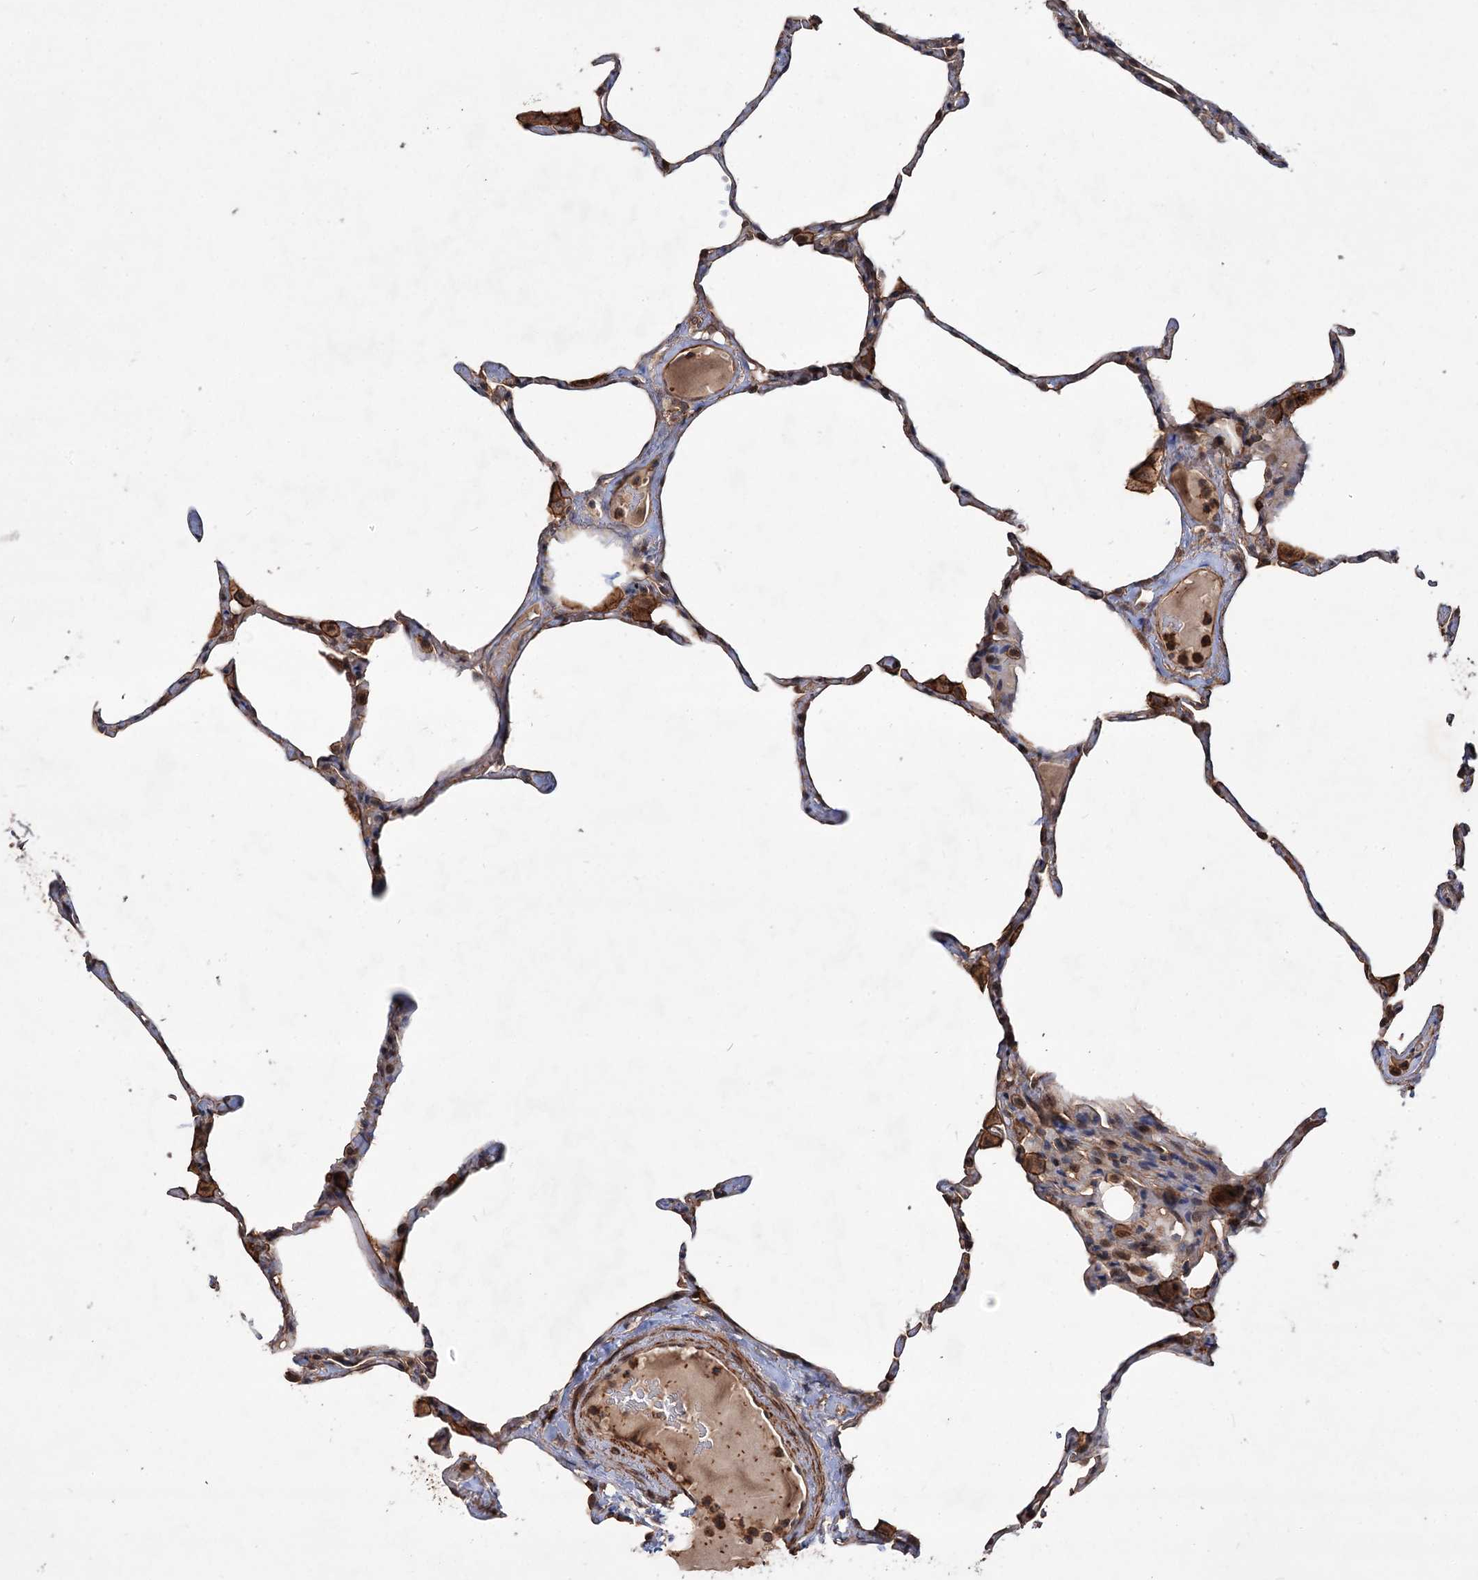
{"staining": {"intensity": "moderate", "quantity": ">75%", "location": "cytoplasmic/membranous"}, "tissue": "lung", "cell_type": "Alveolar cells", "image_type": "normal", "snomed": [{"axis": "morphology", "description": "Normal tissue, NOS"}, {"axis": "topography", "description": "Lung"}], "caption": "Alveolar cells reveal medium levels of moderate cytoplasmic/membranous positivity in approximately >75% of cells in normal lung.", "gene": "GRIP1", "patient": {"sex": "male", "age": 65}}